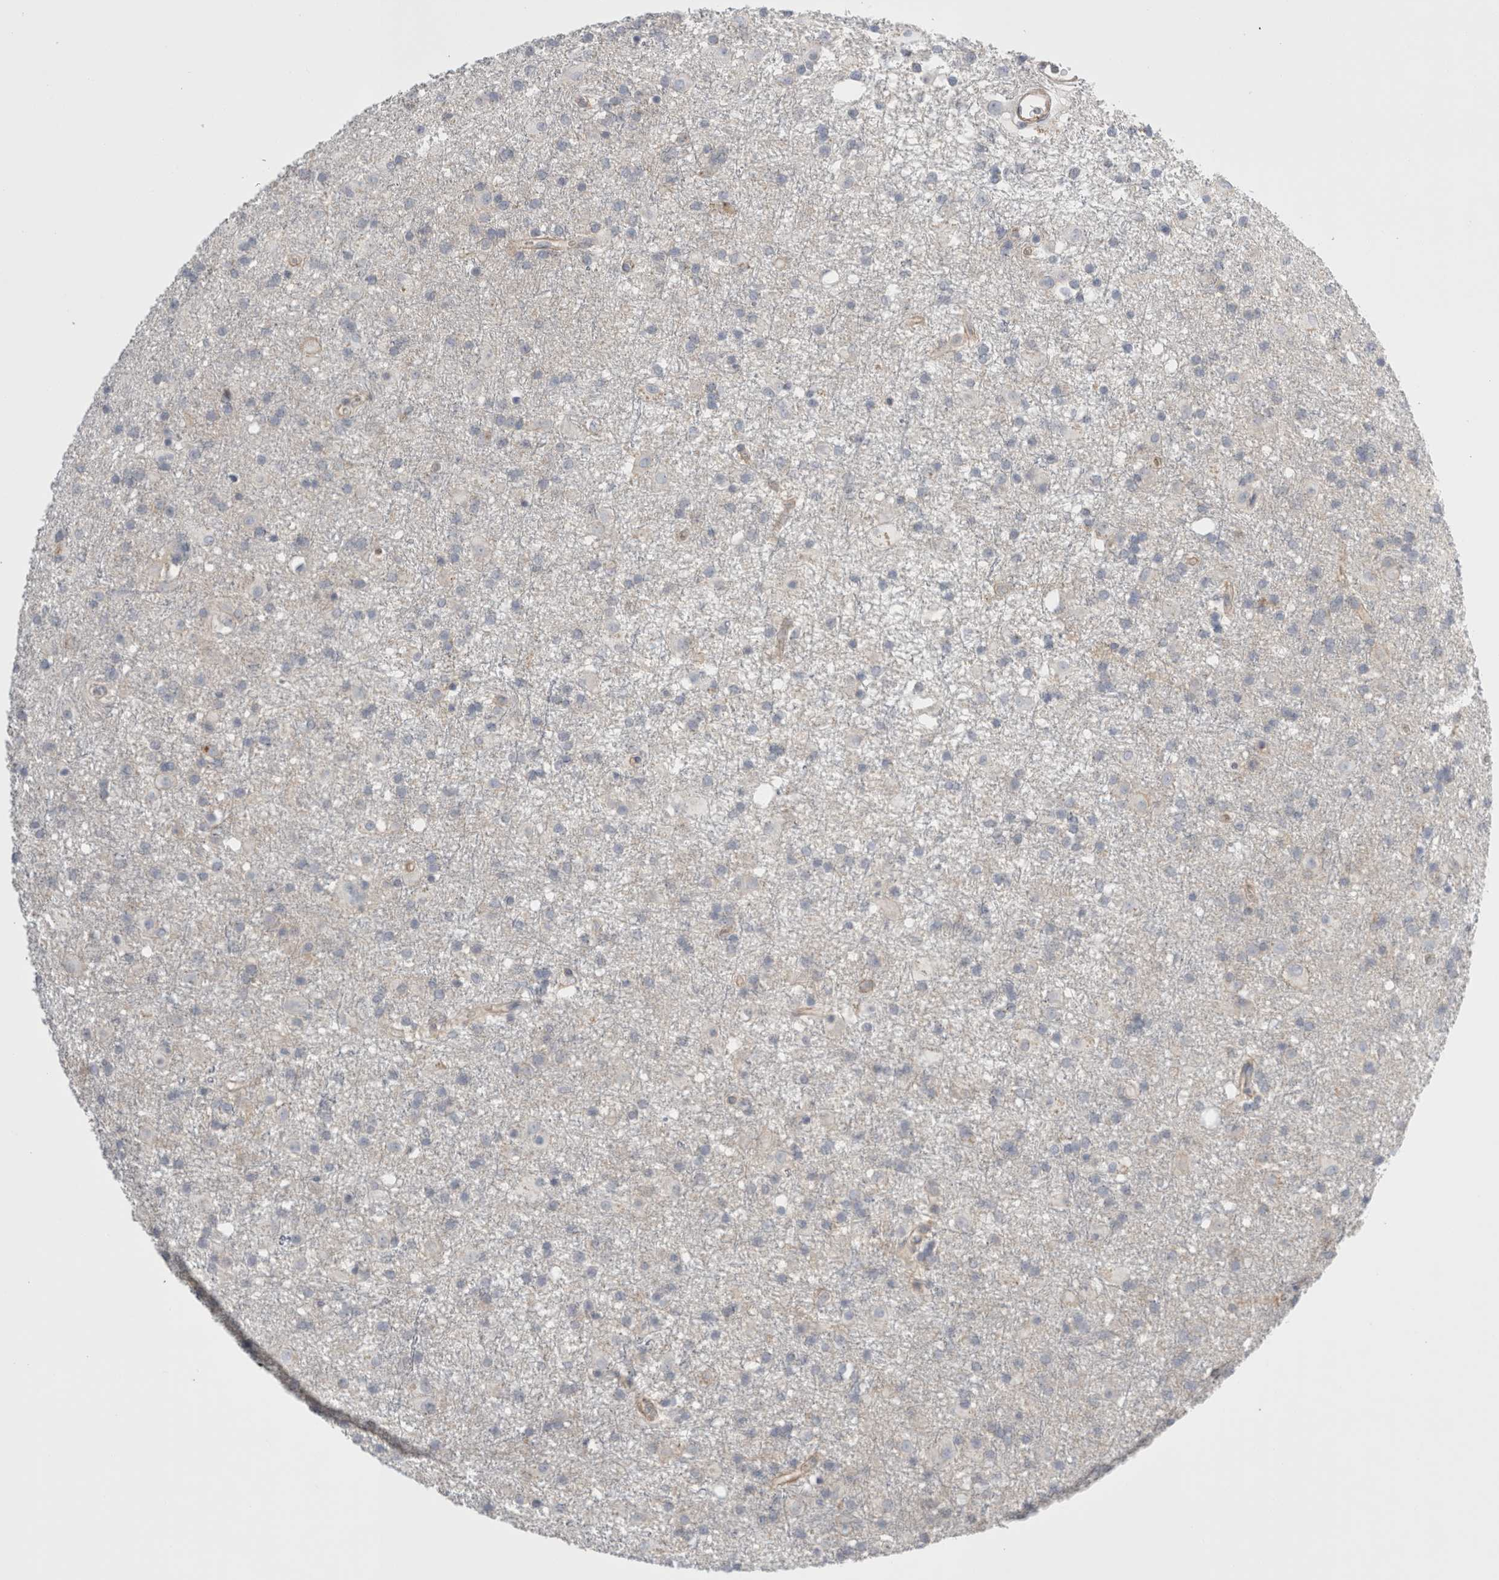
{"staining": {"intensity": "negative", "quantity": "none", "location": "none"}, "tissue": "glioma", "cell_type": "Tumor cells", "image_type": "cancer", "snomed": [{"axis": "morphology", "description": "Glioma, malignant, Low grade"}, {"axis": "topography", "description": "Brain"}], "caption": "Human glioma stained for a protein using immunohistochemistry exhibits no staining in tumor cells.", "gene": "VANGL1", "patient": {"sex": "male", "age": 65}}